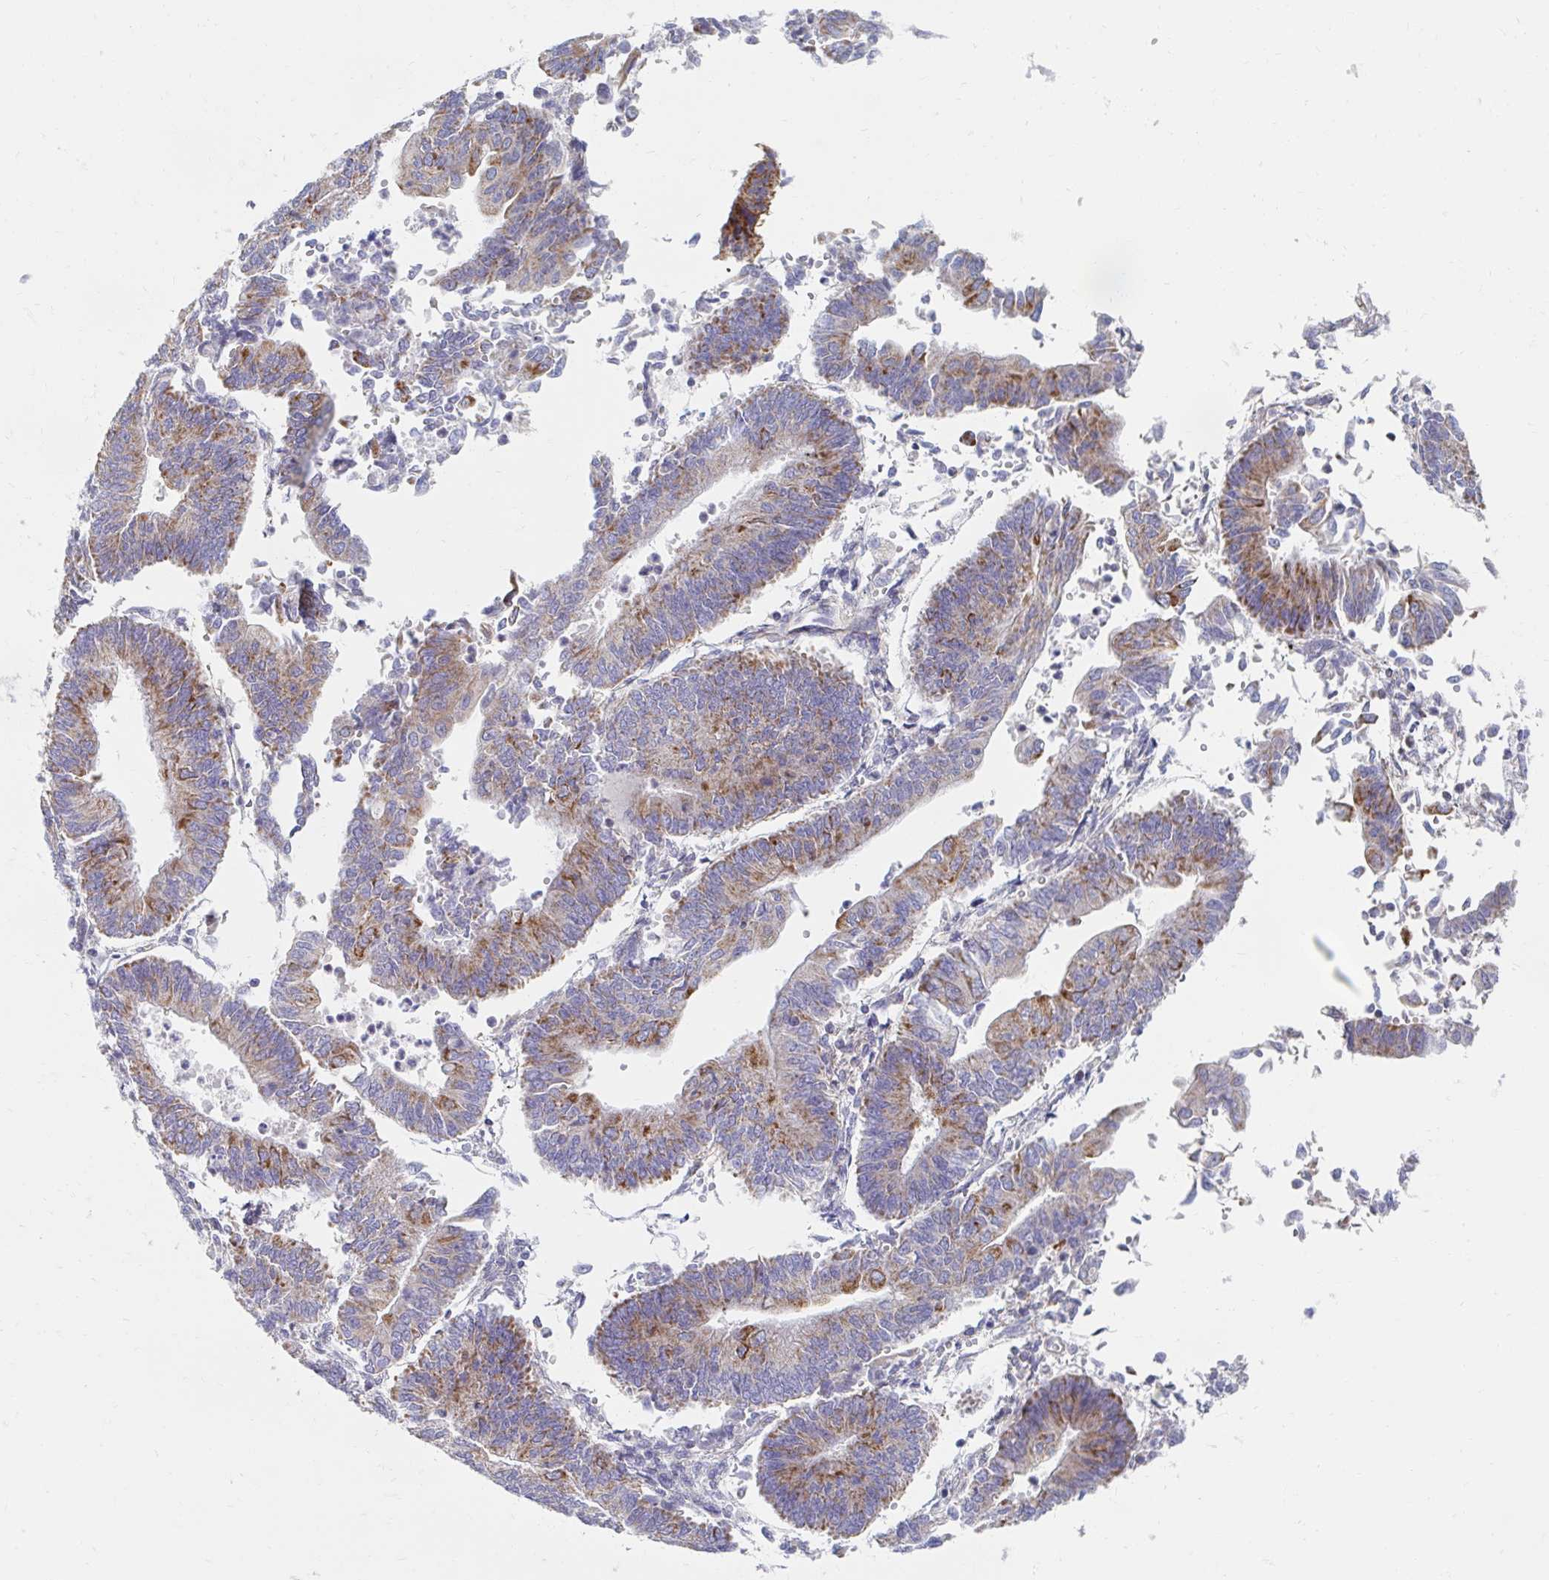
{"staining": {"intensity": "moderate", "quantity": "25%-75%", "location": "cytoplasmic/membranous"}, "tissue": "endometrial cancer", "cell_type": "Tumor cells", "image_type": "cancer", "snomed": [{"axis": "morphology", "description": "Adenocarcinoma, NOS"}, {"axis": "topography", "description": "Endometrium"}], "caption": "Human endometrial cancer stained for a protein (brown) displays moderate cytoplasmic/membranous positive positivity in approximately 25%-75% of tumor cells.", "gene": "MAVS", "patient": {"sex": "female", "age": 65}}